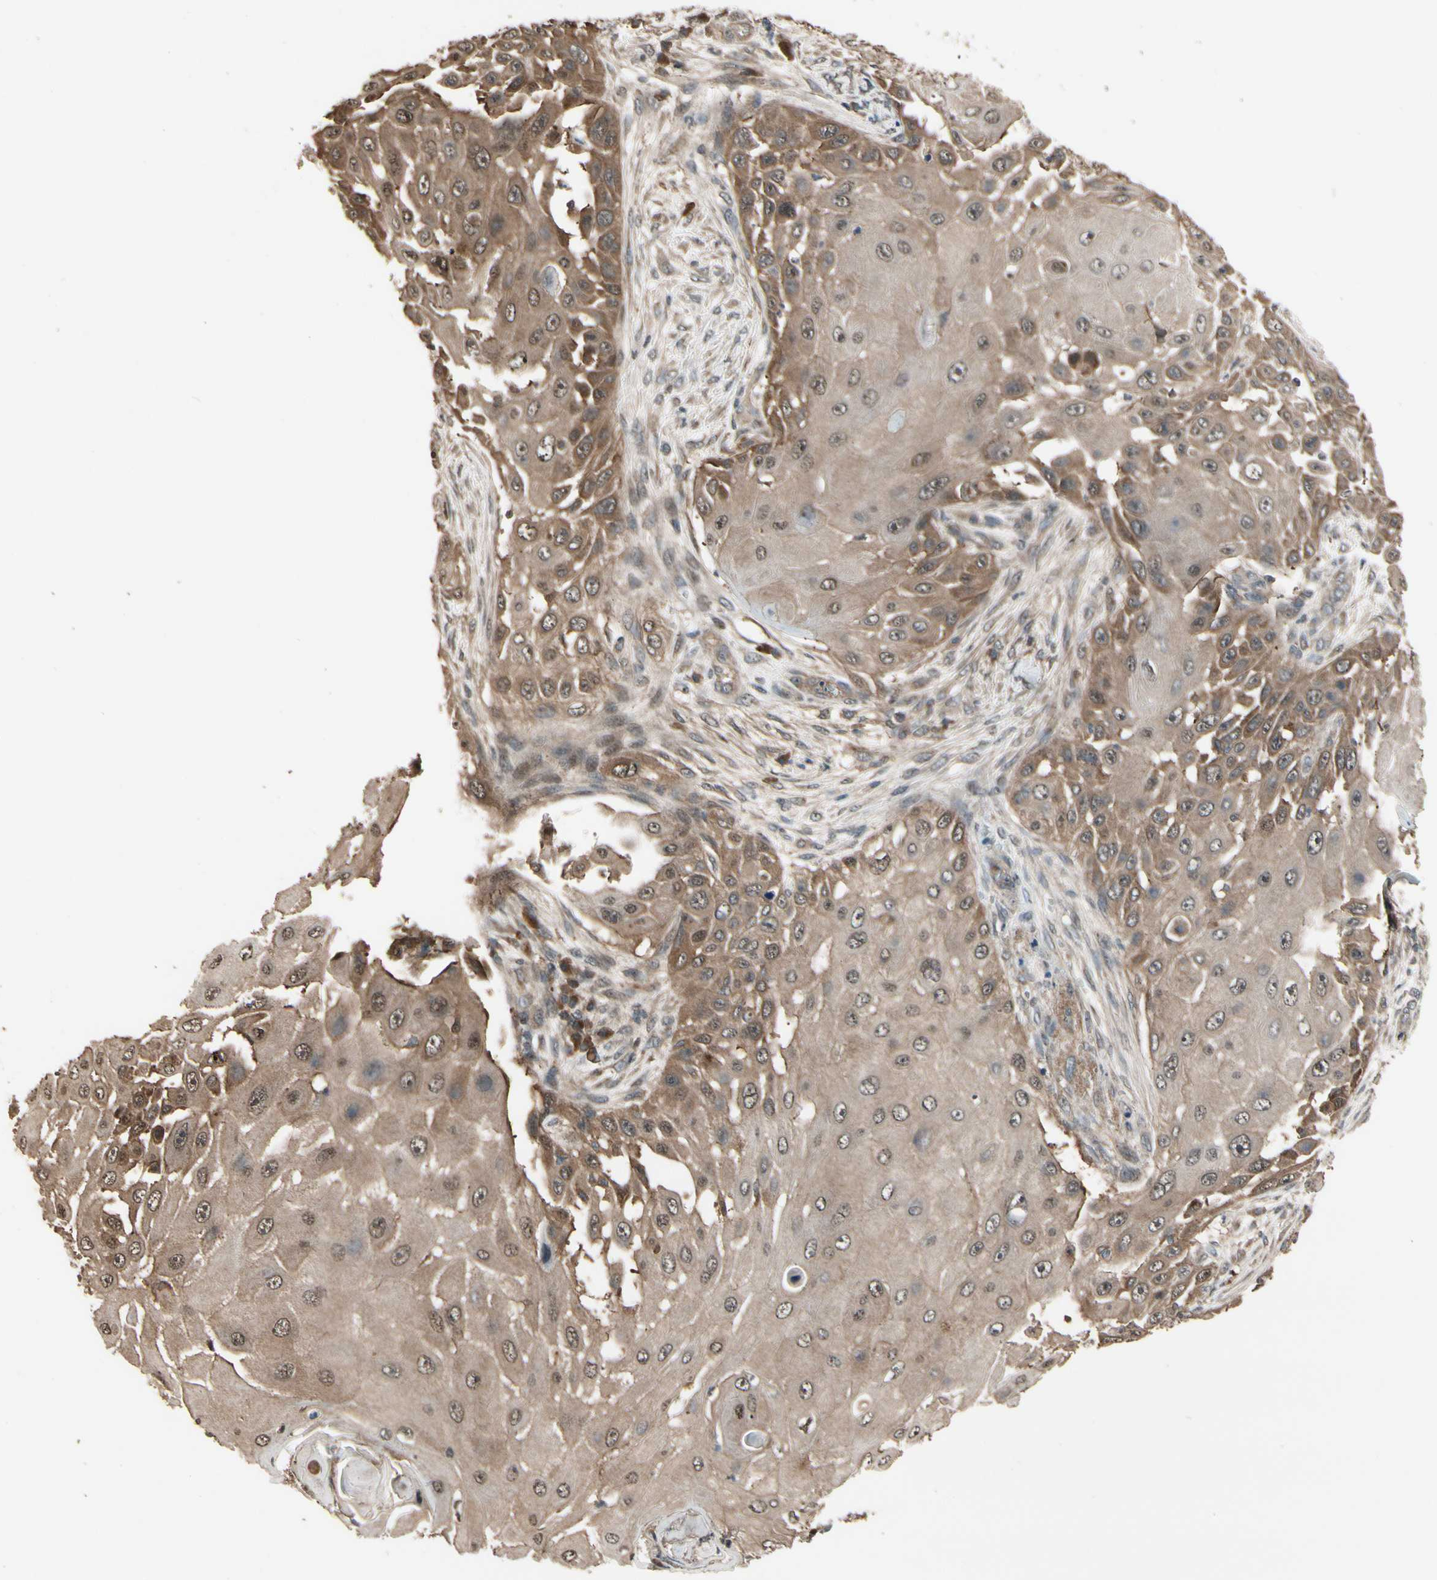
{"staining": {"intensity": "weak", "quantity": "25%-75%", "location": "cytoplasmic/membranous"}, "tissue": "skin cancer", "cell_type": "Tumor cells", "image_type": "cancer", "snomed": [{"axis": "morphology", "description": "Squamous cell carcinoma, NOS"}, {"axis": "topography", "description": "Skin"}], "caption": "There is low levels of weak cytoplasmic/membranous expression in tumor cells of skin cancer (squamous cell carcinoma), as demonstrated by immunohistochemical staining (brown color).", "gene": "CSF1R", "patient": {"sex": "female", "age": 44}}